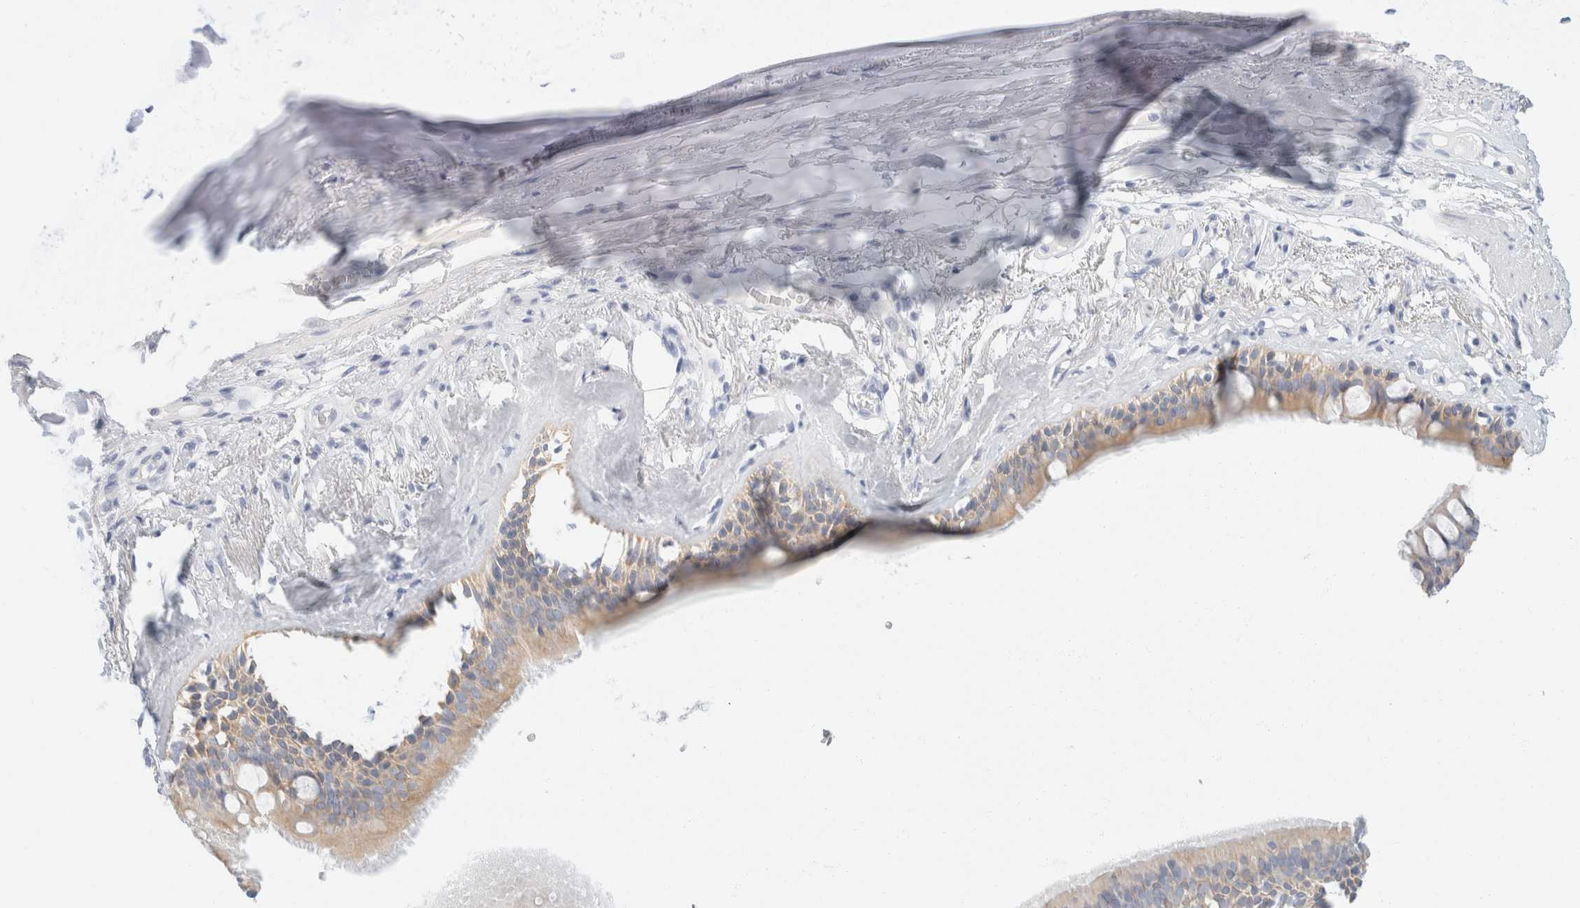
{"staining": {"intensity": "weak", "quantity": ">75%", "location": "cytoplasmic/membranous"}, "tissue": "bronchus", "cell_type": "Respiratory epithelial cells", "image_type": "normal", "snomed": [{"axis": "morphology", "description": "Normal tissue, NOS"}, {"axis": "topography", "description": "Cartilage tissue"}], "caption": "Immunohistochemical staining of benign human bronchus reveals >75% levels of weak cytoplasmic/membranous protein staining in about >75% of respiratory epithelial cells.", "gene": "KRT20", "patient": {"sex": "female", "age": 63}}